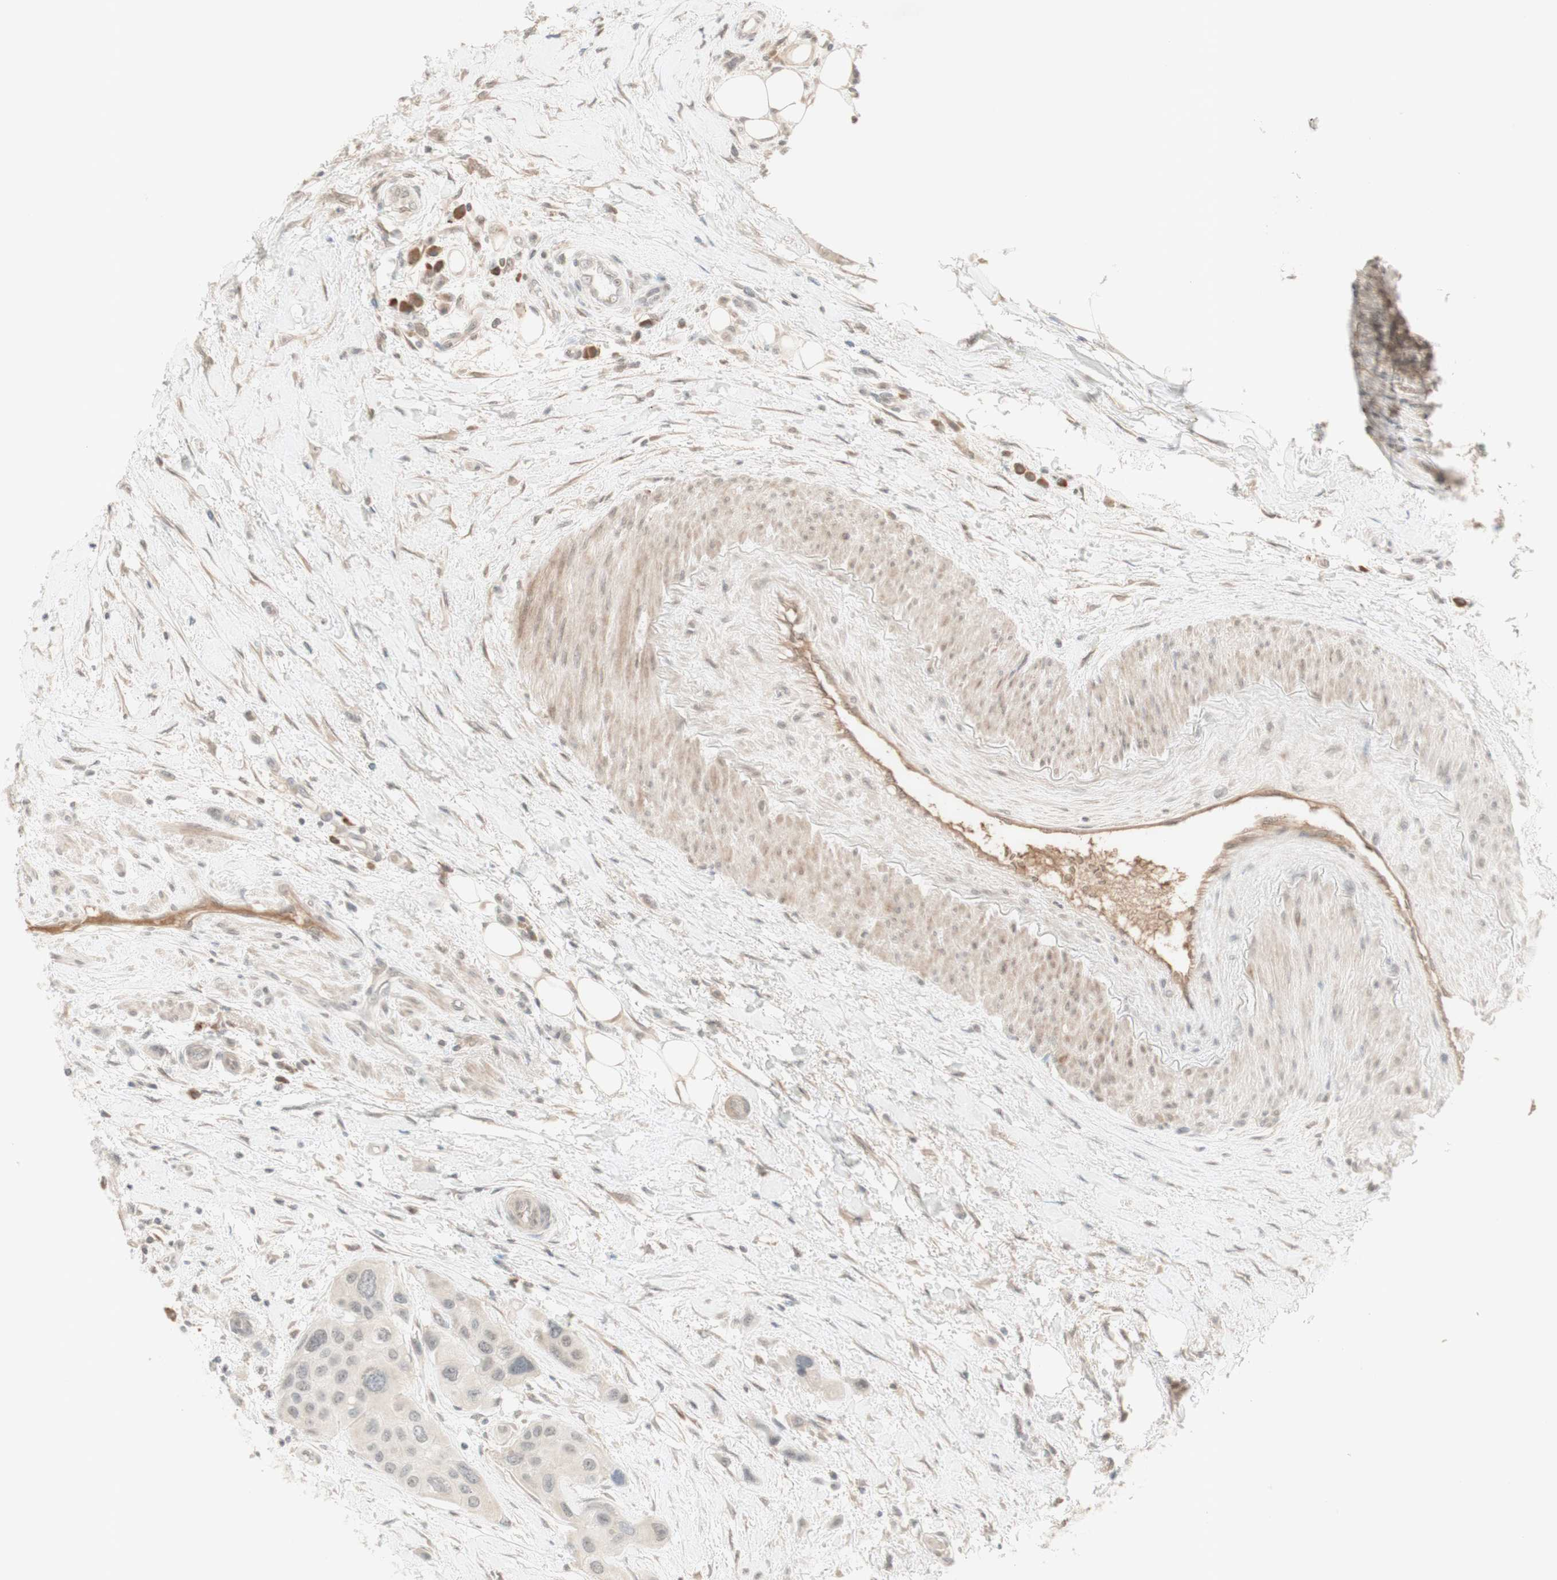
{"staining": {"intensity": "negative", "quantity": "none", "location": "none"}, "tissue": "urothelial cancer", "cell_type": "Tumor cells", "image_type": "cancer", "snomed": [{"axis": "morphology", "description": "Urothelial carcinoma, High grade"}, {"axis": "topography", "description": "Urinary bladder"}], "caption": "Urothelial cancer stained for a protein using immunohistochemistry displays no expression tumor cells.", "gene": "PLCD4", "patient": {"sex": "female", "age": 56}}